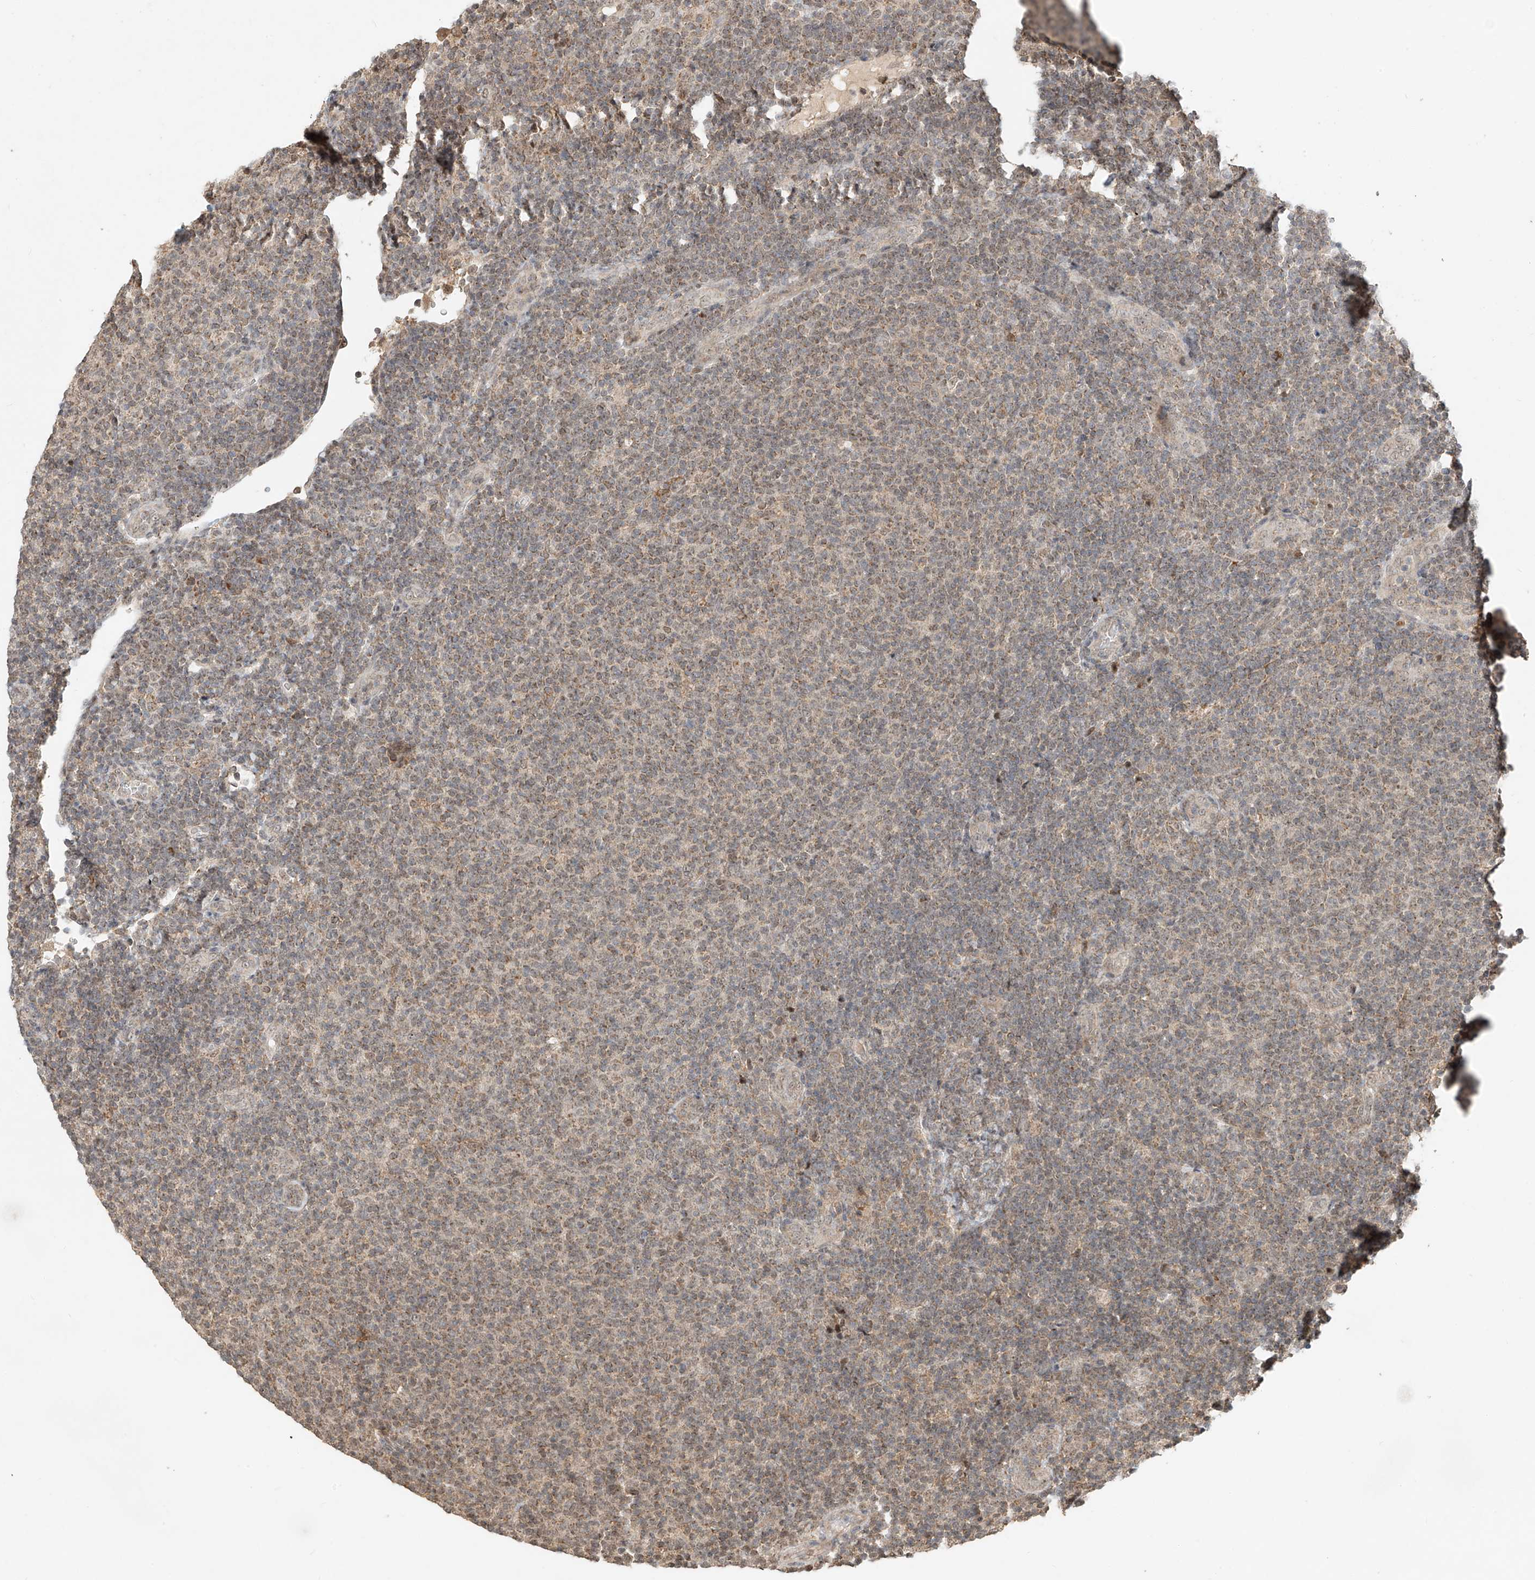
{"staining": {"intensity": "weak", "quantity": "25%-75%", "location": "cytoplasmic/membranous,nuclear"}, "tissue": "lymphoma", "cell_type": "Tumor cells", "image_type": "cancer", "snomed": [{"axis": "morphology", "description": "Malignant lymphoma, non-Hodgkin's type, Low grade"}, {"axis": "topography", "description": "Lymph node"}], "caption": "Weak cytoplasmic/membranous and nuclear protein positivity is identified in approximately 25%-75% of tumor cells in lymphoma.", "gene": "SYTL3", "patient": {"sex": "male", "age": 66}}